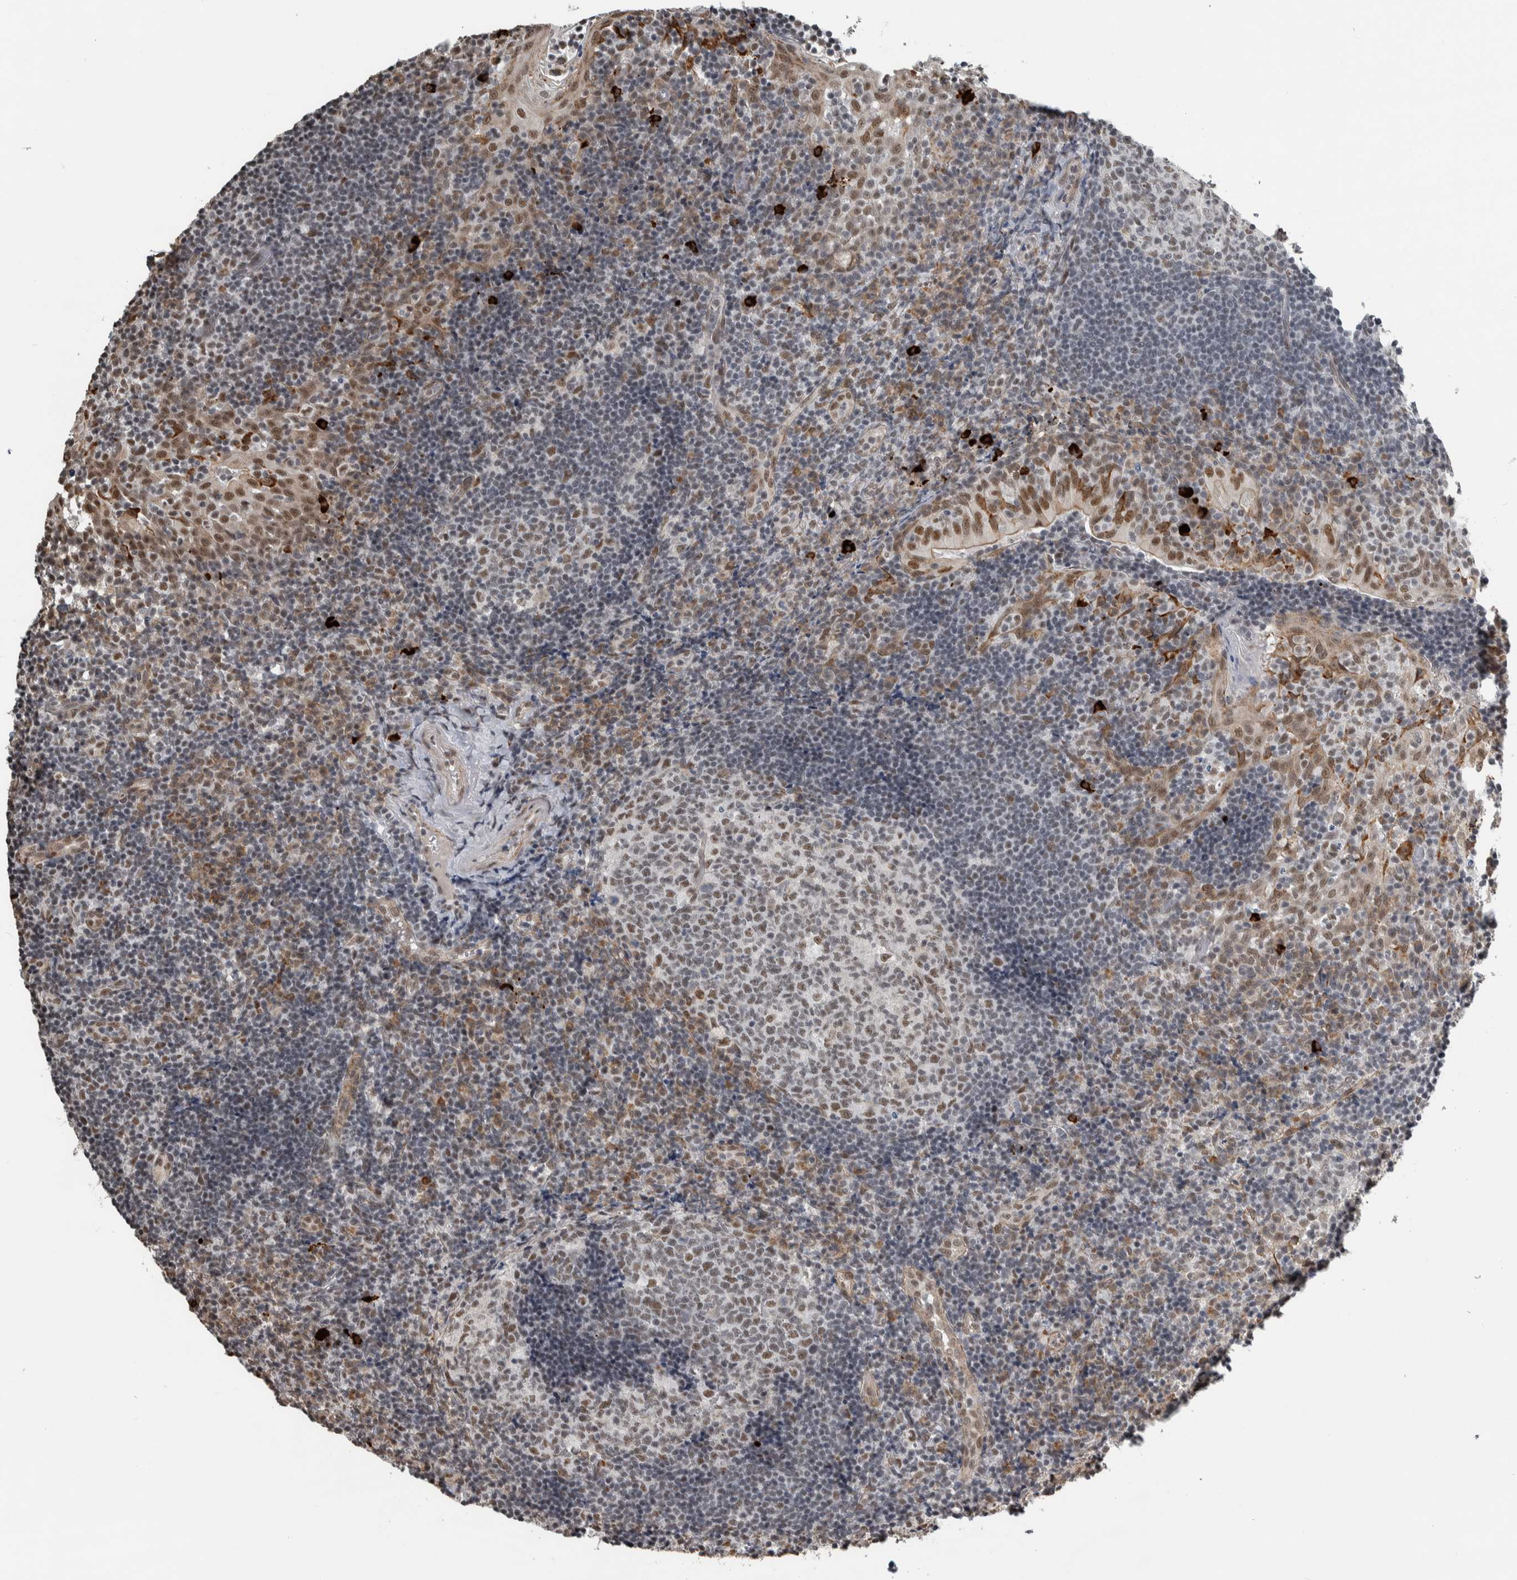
{"staining": {"intensity": "moderate", "quantity": "25%-75%", "location": "nuclear"}, "tissue": "tonsil", "cell_type": "Germinal center cells", "image_type": "normal", "snomed": [{"axis": "morphology", "description": "Normal tissue, NOS"}, {"axis": "topography", "description": "Tonsil"}], "caption": "Benign tonsil shows moderate nuclear expression in about 25%-75% of germinal center cells (DAB (3,3'-diaminobenzidine) = brown stain, brightfield microscopy at high magnification)..", "gene": "DDX42", "patient": {"sex": "female", "age": 40}}